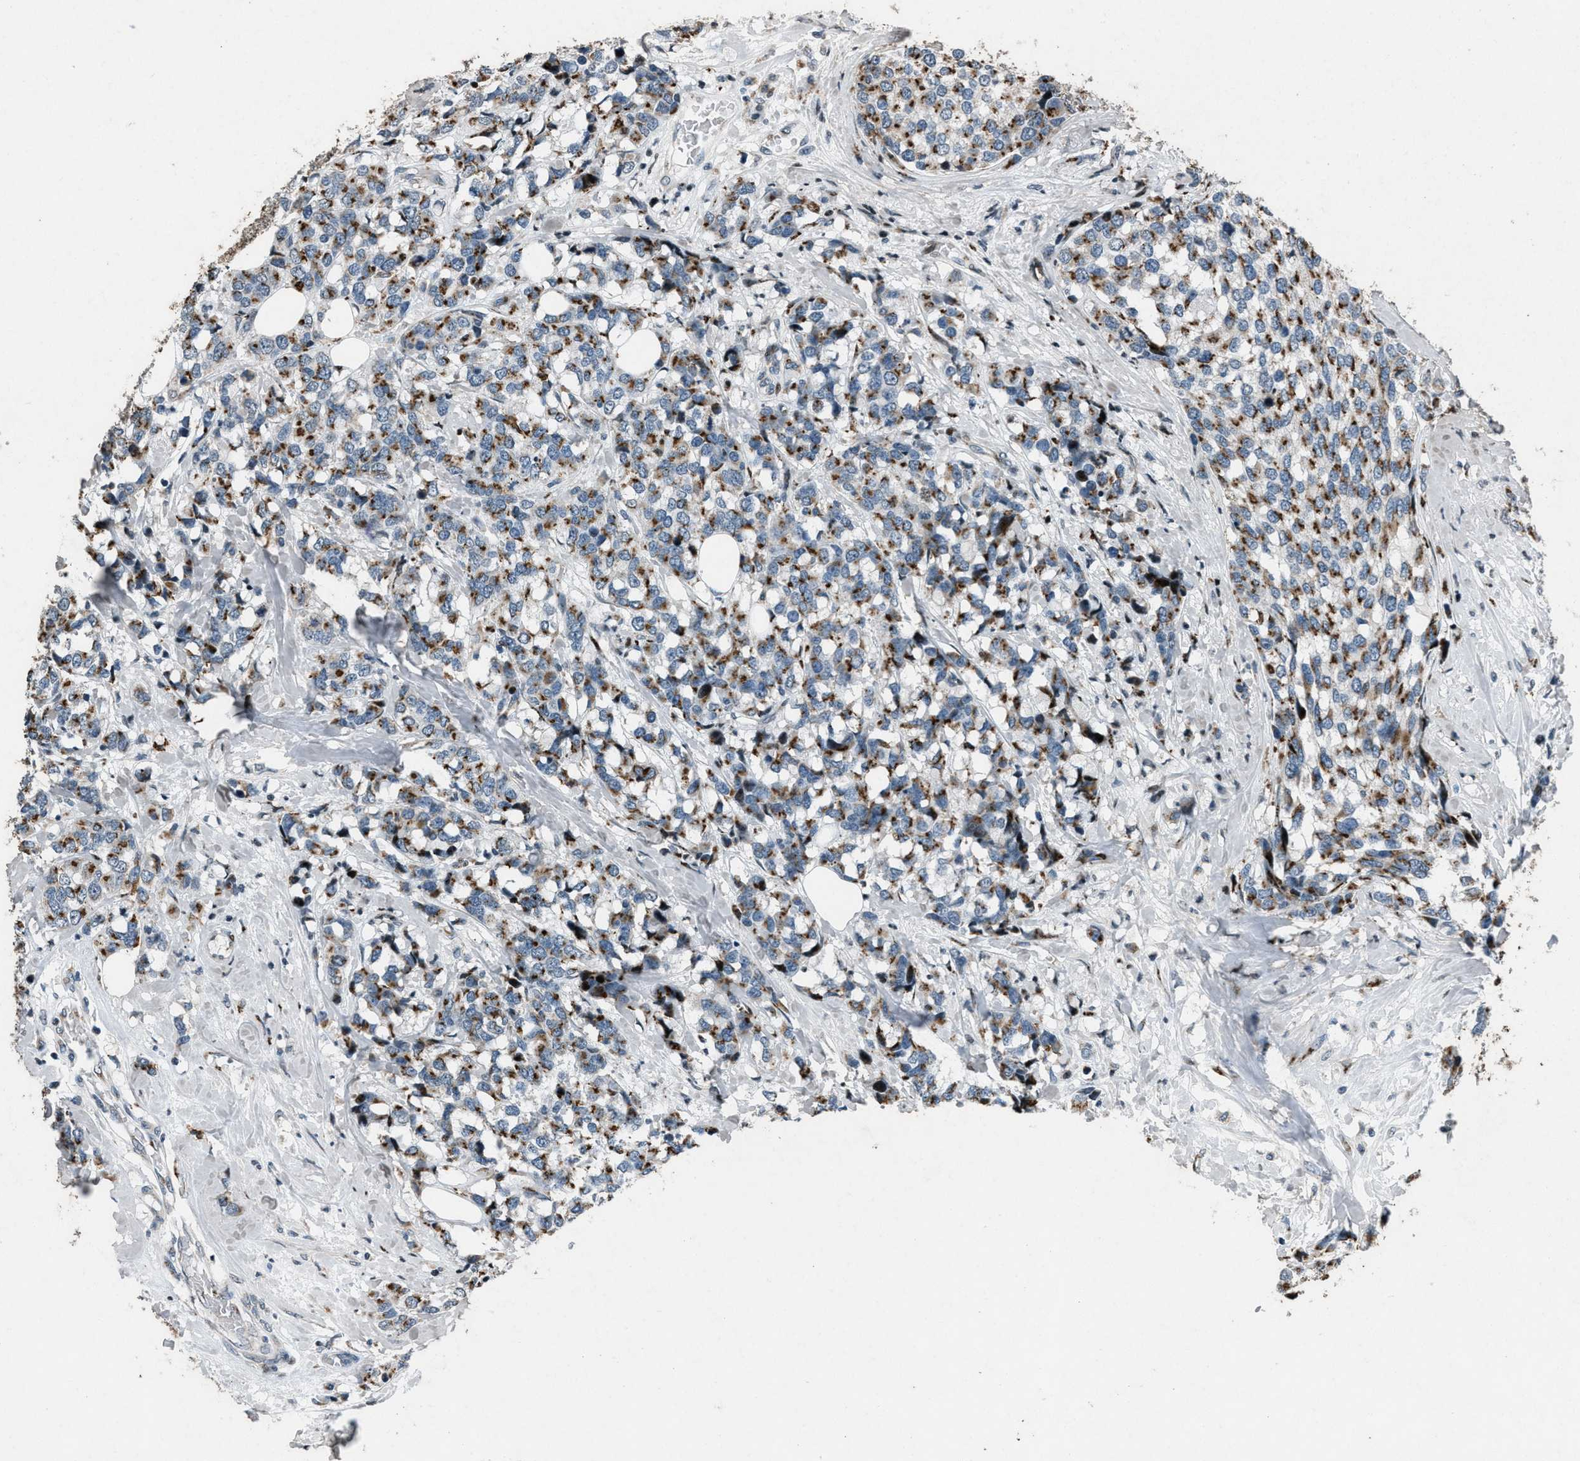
{"staining": {"intensity": "strong", "quantity": ">75%", "location": "cytoplasmic/membranous"}, "tissue": "breast cancer", "cell_type": "Tumor cells", "image_type": "cancer", "snomed": [{"axis": "morphology", "description": "Lobular carcinoma"}, {"axis": "topography", "description": "Breast"}], "caption": "Tumor cells exhibit high levels of strong cytoplasmic/membranous expression in approximately >75% of cells in human breast lobular carcinoma.", "gene": "GPC6", "patient": {"sex": "female", "age": 59}}